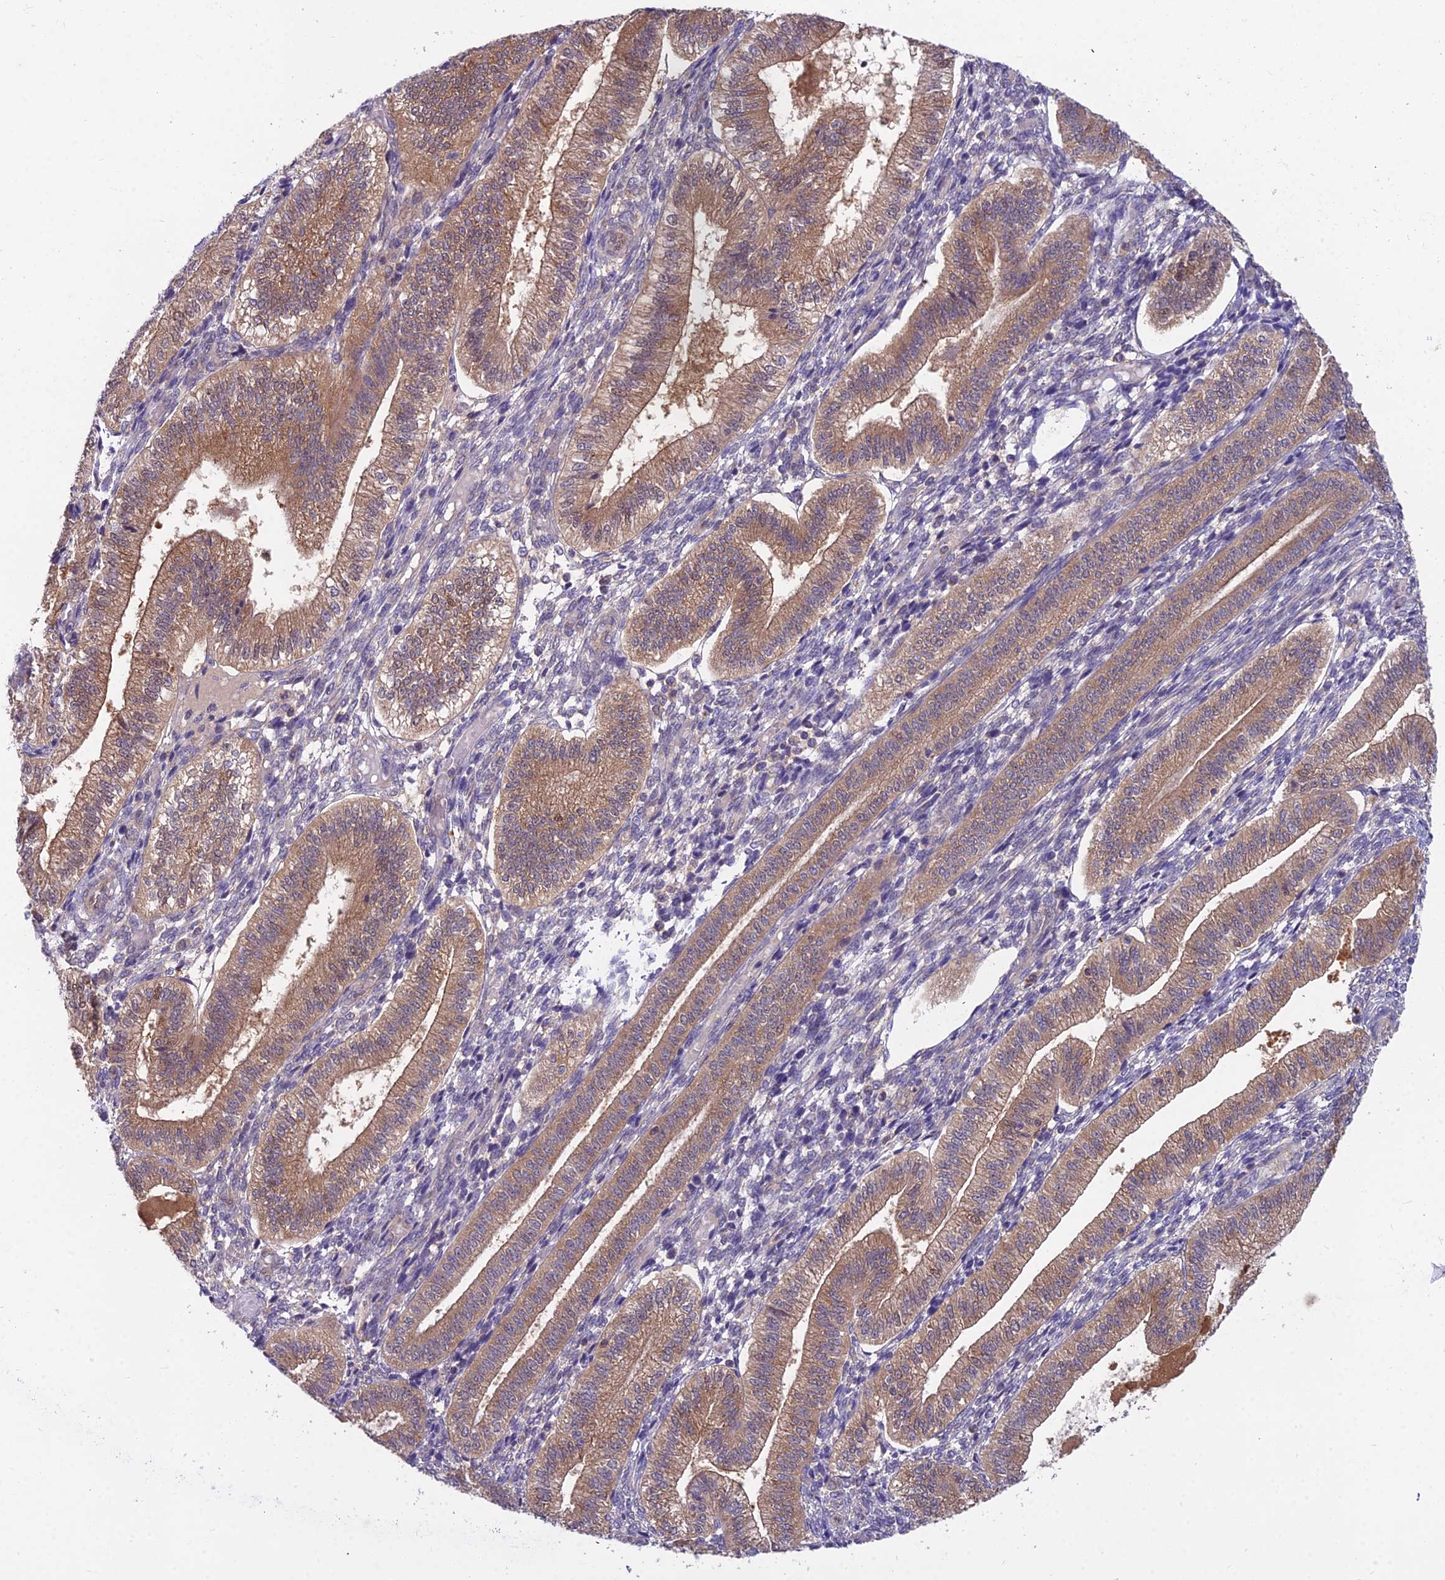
{"staining": {"intensity": "negative", "quantity": "none", "location": "none"}, "tissue": "endometrium", "cell_type": "Cells in endometrial stroma", "image_type": "normal", "snomed": [{"axis": "morphology", "description": "Normal tissue, NOS"}, {"axis": "topography", "description": "Endometrium"}], "caption": "A micrograph of human endometrium is negative for staining in cells in endometrial stroma. Nuclei are stained in blue.", "gene": "MVD", "patient": {"sex": "female", "age": 34}}